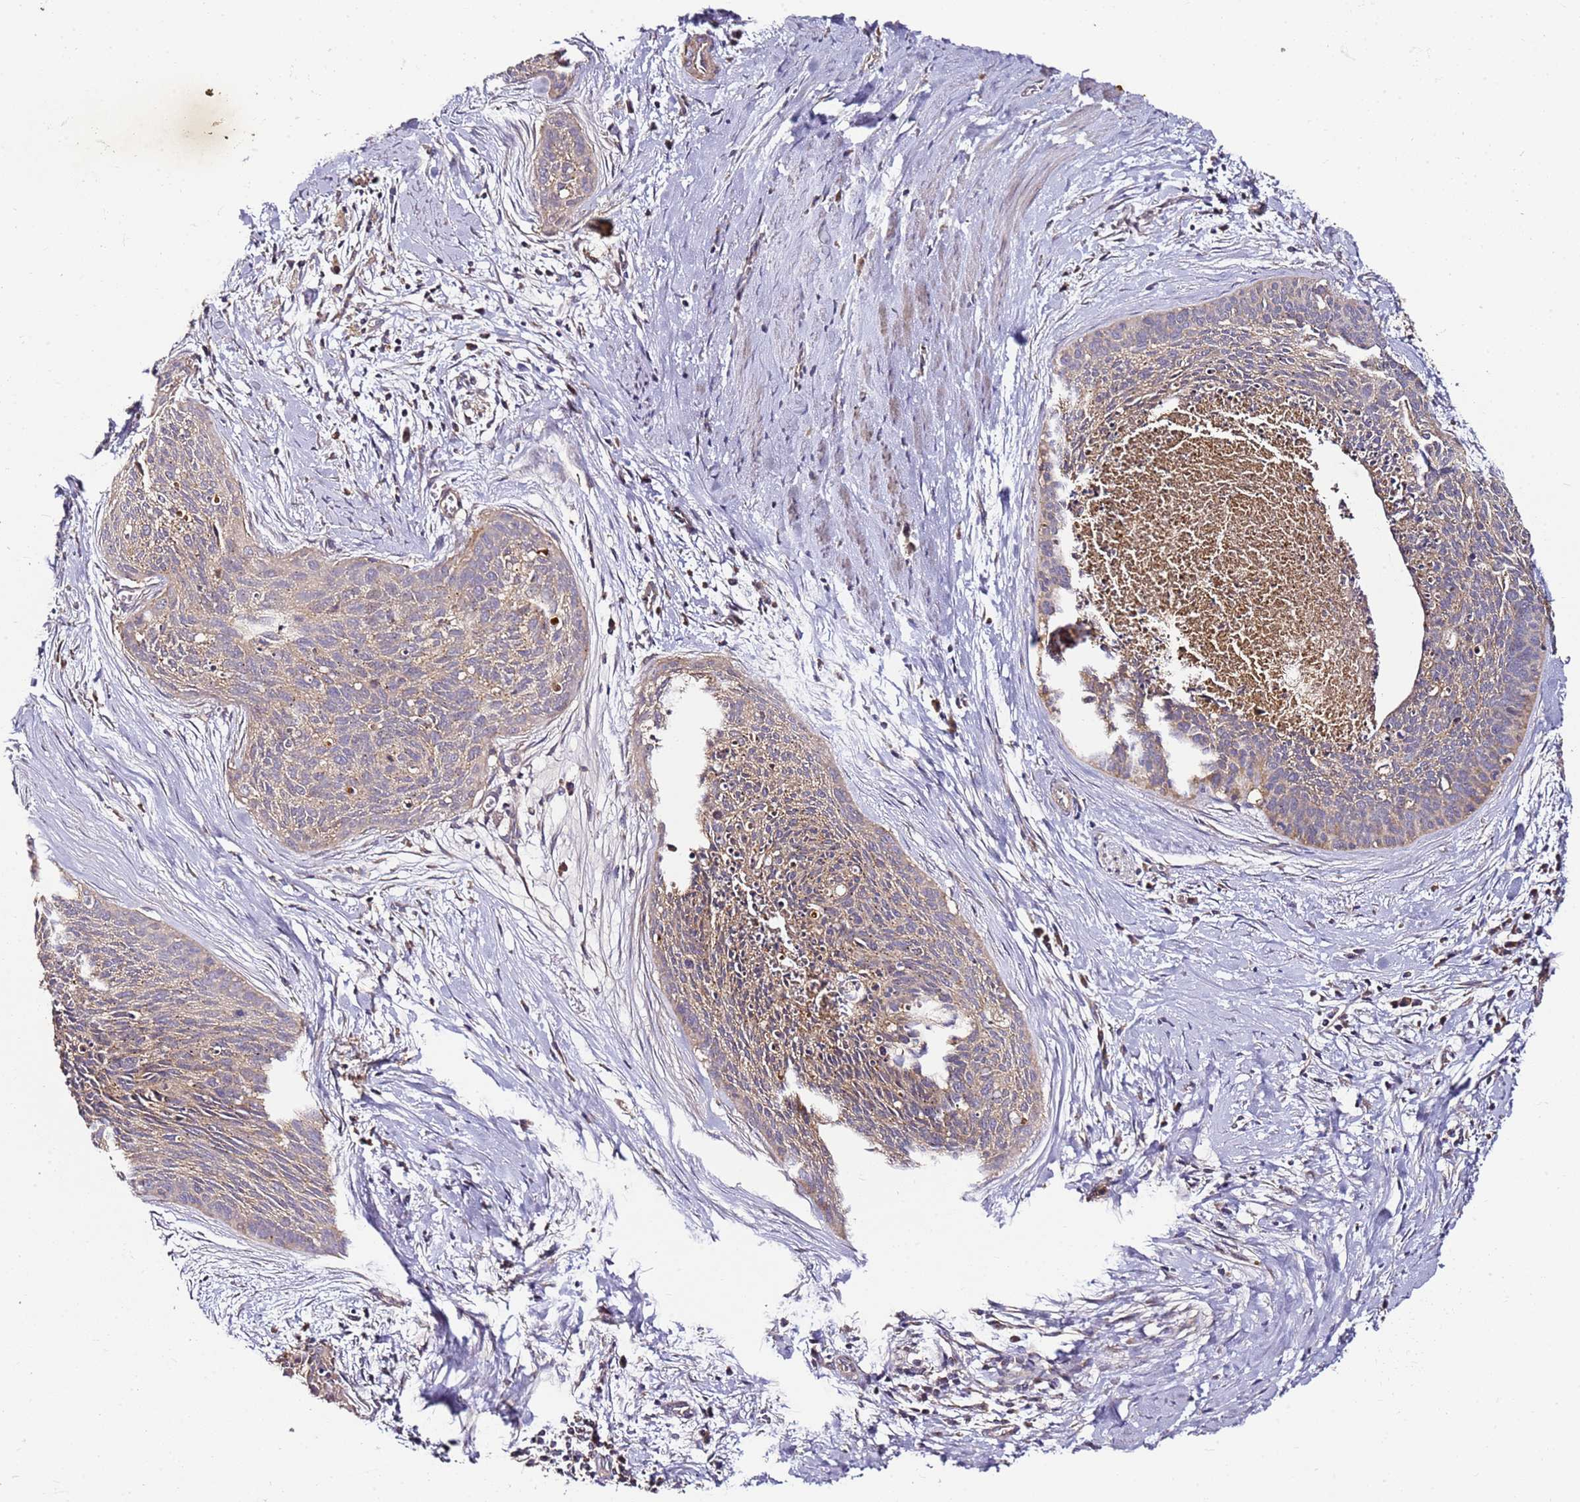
{"staining": {"intensity": "weak", "quantity": "25%-75%", "location": "cytoplasmic/membranous"}, "tissue": "cervical cancer", "cell_type": "Tumor cells", "image_type": "cancer", "snomed": [{"axis": "morphology", "description": "Squamous cell carcinoma, NOS"}, {"axis": "topography", "description": "Cervix"}], "caption": "Tumor cells exhibit weak cytoplasmic/membranous positivity in about 25%-75% of cells in cervical cancer (squamous cell carcinoma). (Brightfield microscopy of DAB IHC at high magnification).", "gene": "KRTAP21-3", "patient": {"sex": "female", "age": 55}}